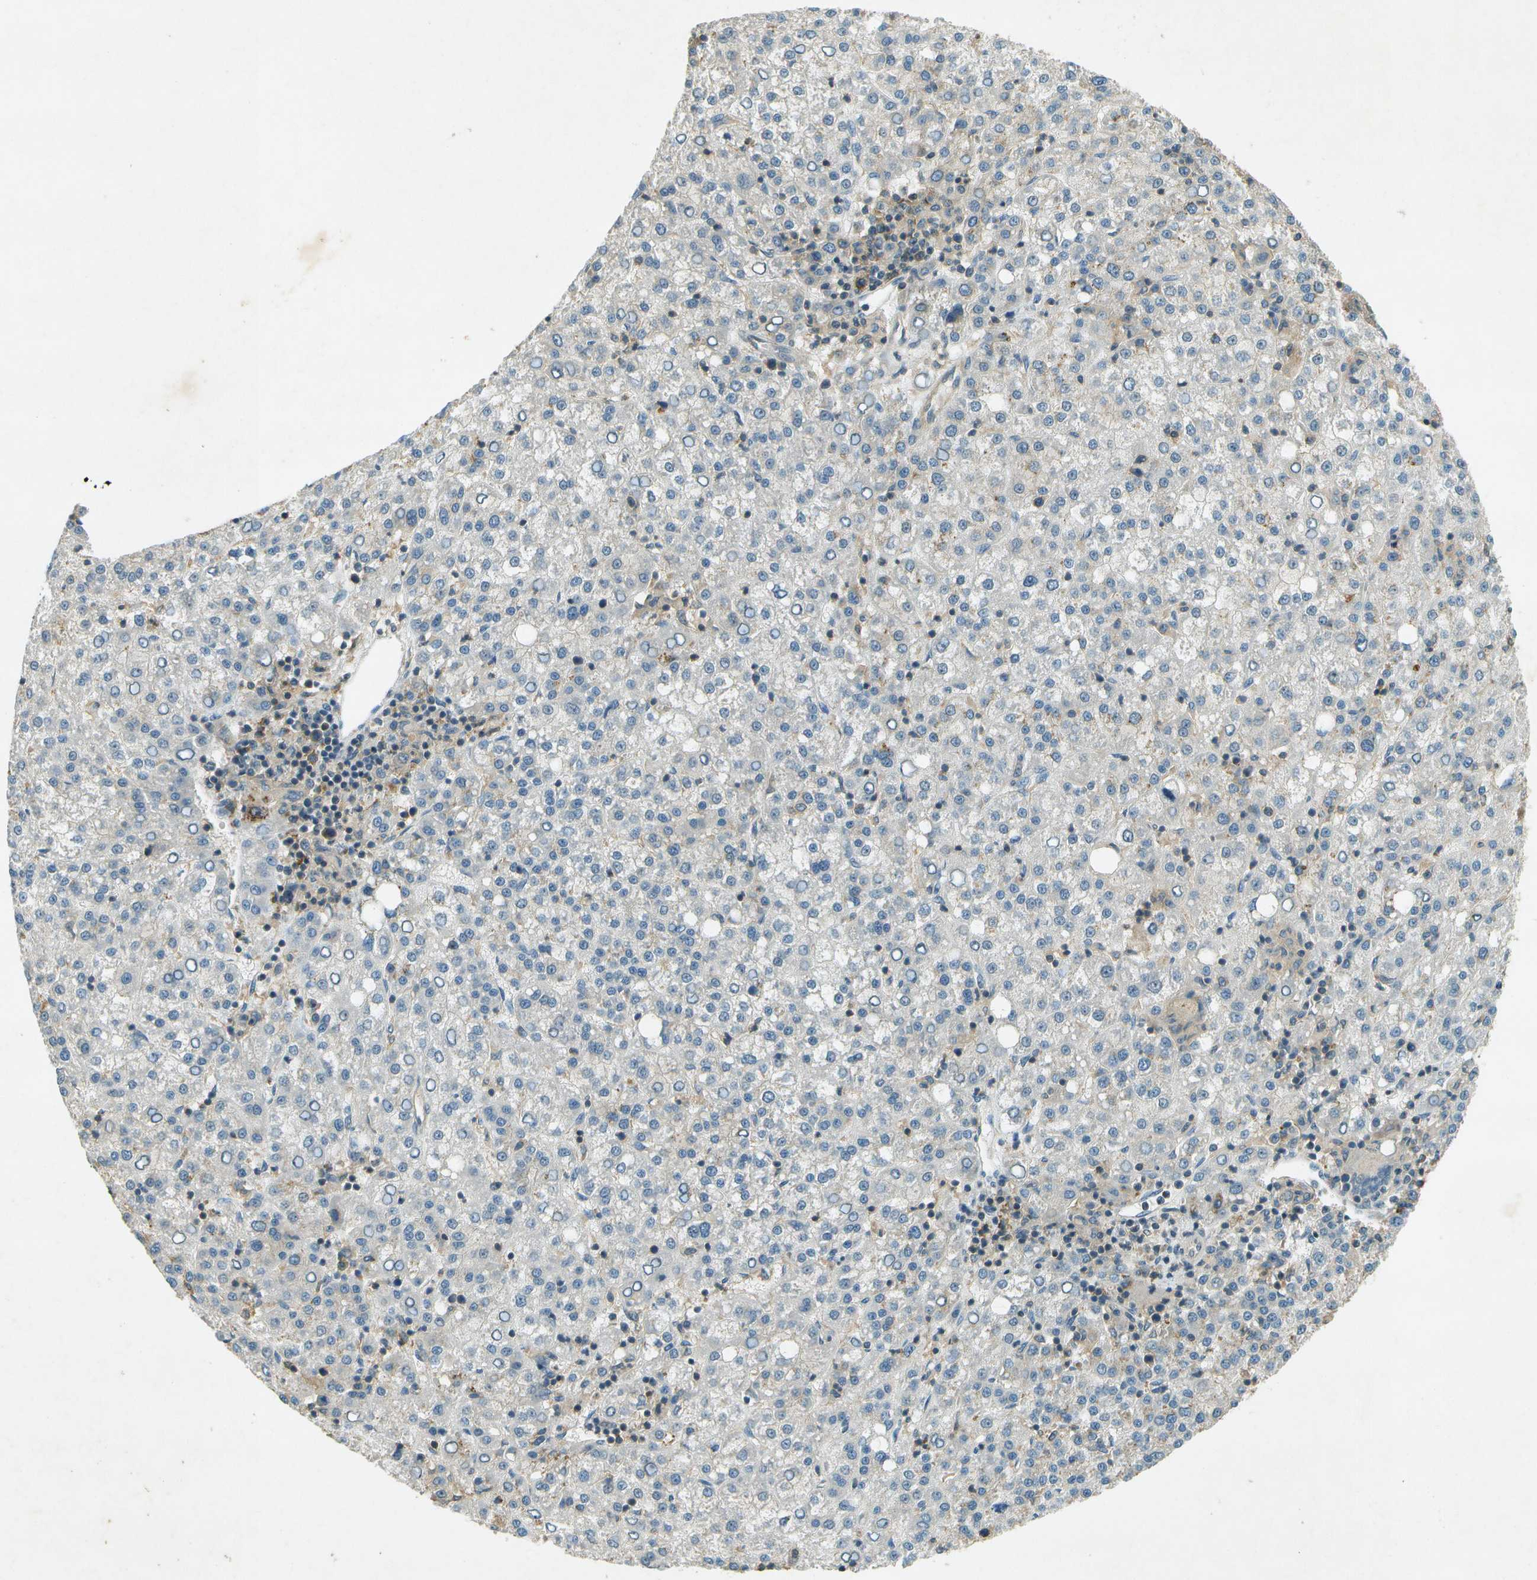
{"staining": {"intensity": "negative", "quantity": "none", "location": "none"}, "tissue": "liver cancer", "cell_type": "Tumor cells", "image_type": "cancer", "snomed": [{"axis": "morphology", "description": "Carcinoma, Hepatocellular, NOS"}, {"axis": "topography", "description": "Liver"}], "caption": "A high-resolution photomicrograph shows IHC staining of hepatocellular carcinoma (liver), which shows no significant positivity in tumor cells.", "gene": "NUDT4", "patient": {"sex": "female", "age": 58}}